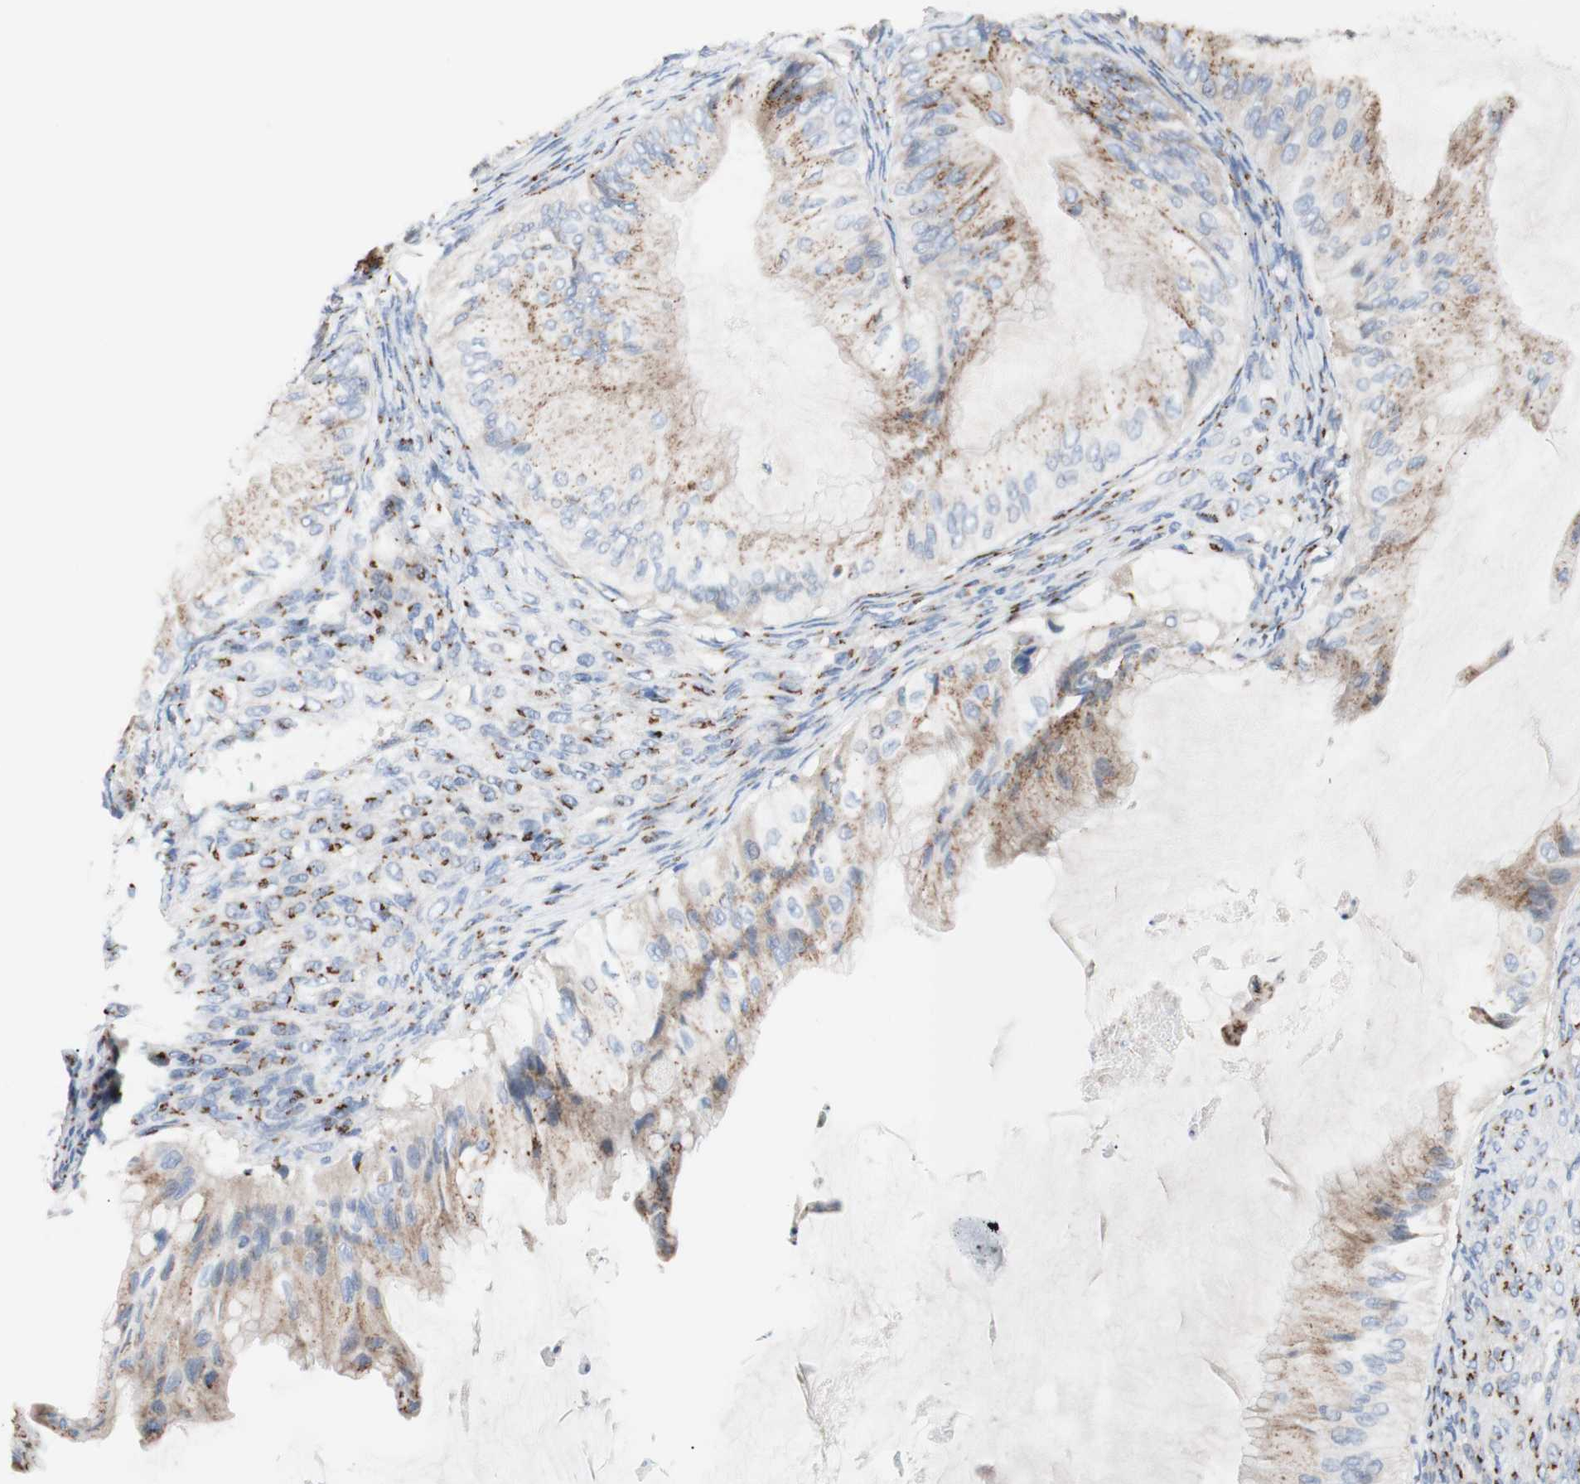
{"staining": {"intensity": "weak", "quantity": "25%-75%", "location": "cytoplasmic/membranous"}, "tissue": "ovarian cancer", "cell_type": "Tumor cells", "image_type": "cancer", "snomed": [{"axis": "morphology", "description": "Cystadenocarcinoma, mucinous, NOS"}, {"axis": "topography", "description": "Ovary"}], "caption": "Immunohistochemical staining of ovarian cancer displays low levels of weak cytoplasmic/membranous expression in approximately 25%-75% of tumor cells.", "gene": "GALNT2", "patient": {"sex": "female", "age": 61}}